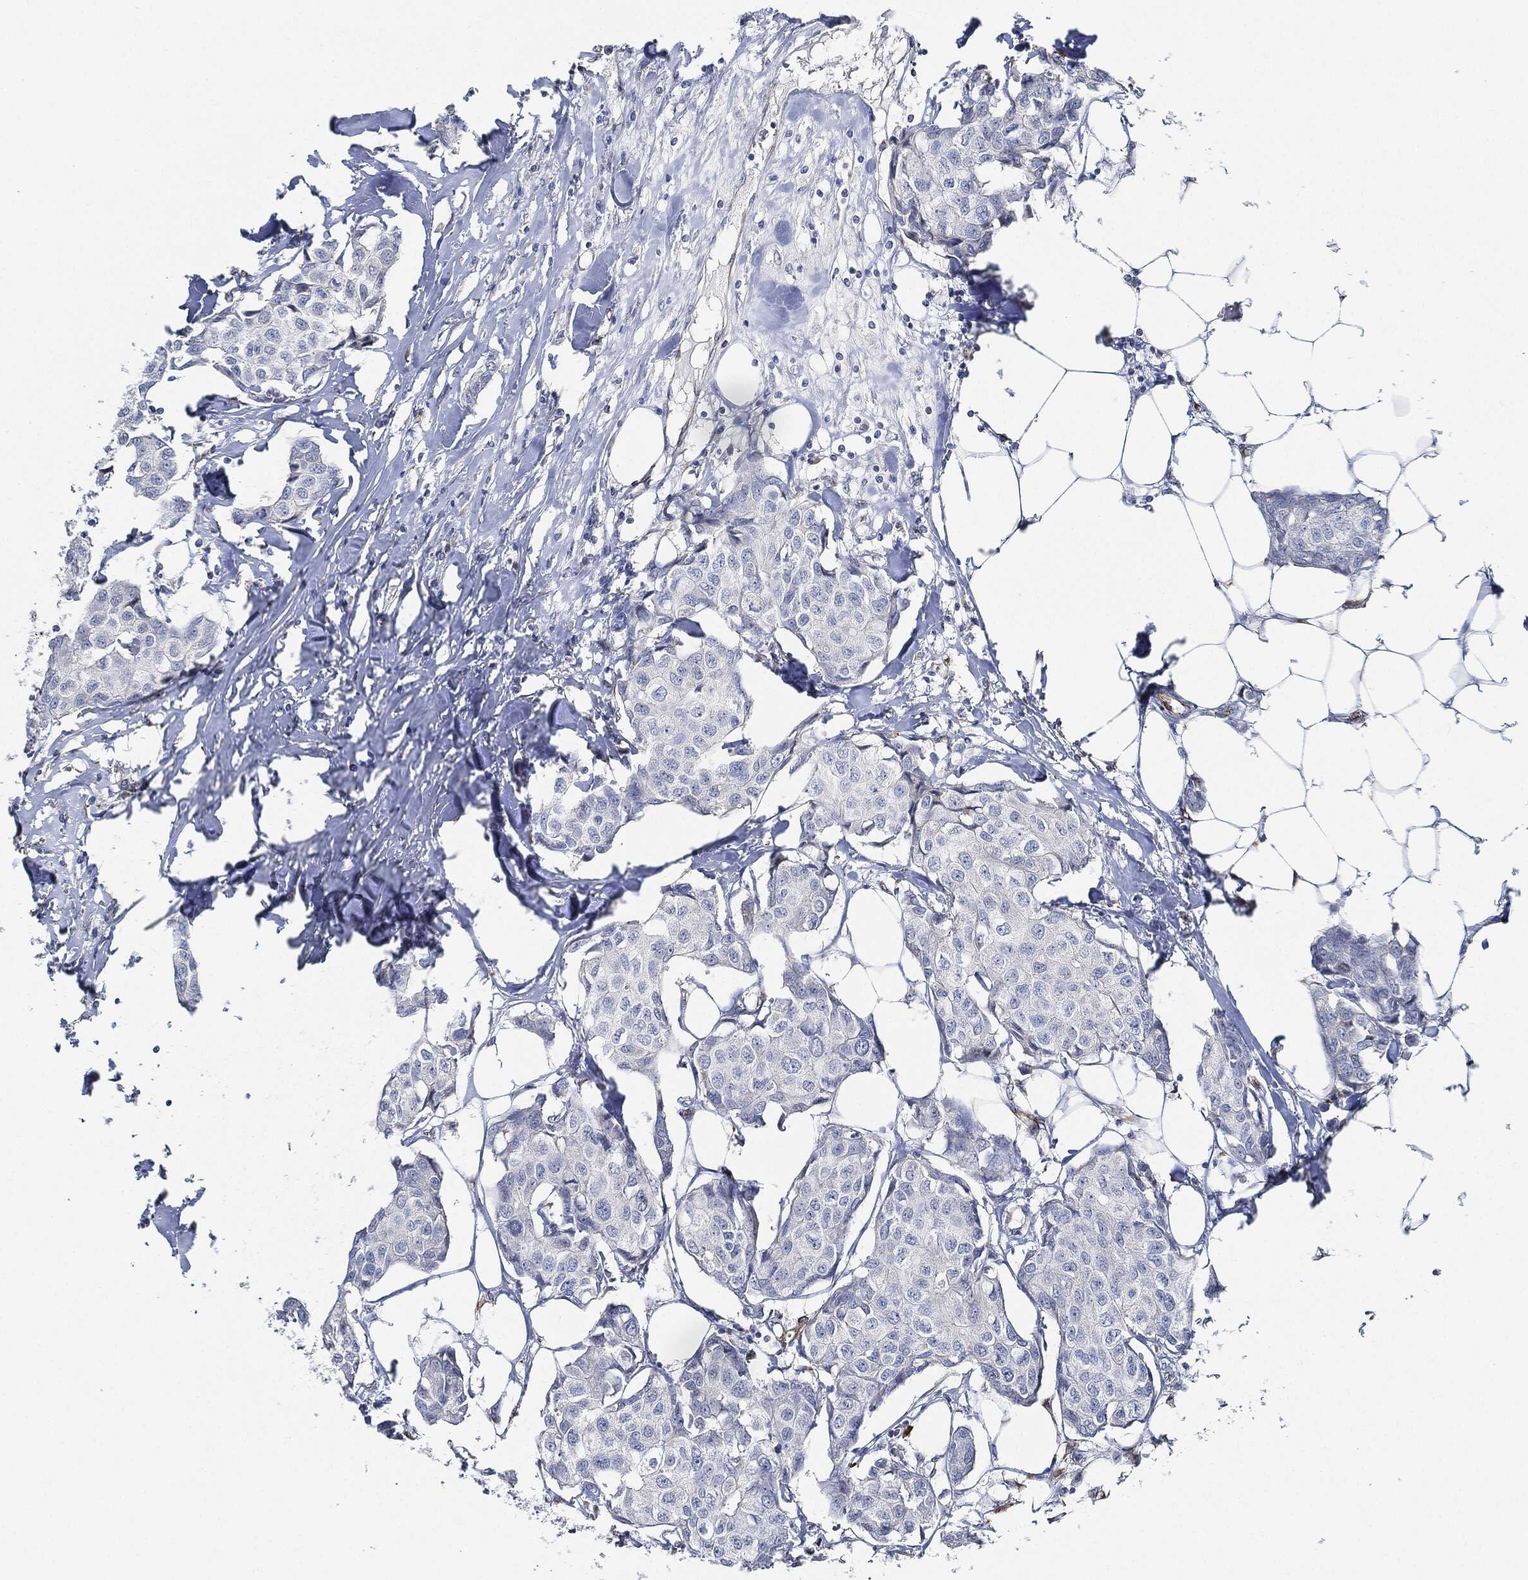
{"staining": {"intensity": "negative", "quantity": "none", "location": "none"}, "tissue": "breast cancer", "cell_type": "Tumor cells", "image_type": "cancer", "snomed": [{"axis": "morphology", "description": "Duct carcinoma"}, {"axis": "topography", "description": "Breast"}], "caption": "IHC of human breast cancer (infiltrating ductal carcinoma) reveals no staining in tumor cells. (DAB (3,3'-diaminobenzidine) immunohistochemistry (IHC) visualized using brightfield microscopy, high magnification).", "gene": "THSD1", "patient": {"sex": "female", "age": 80}}